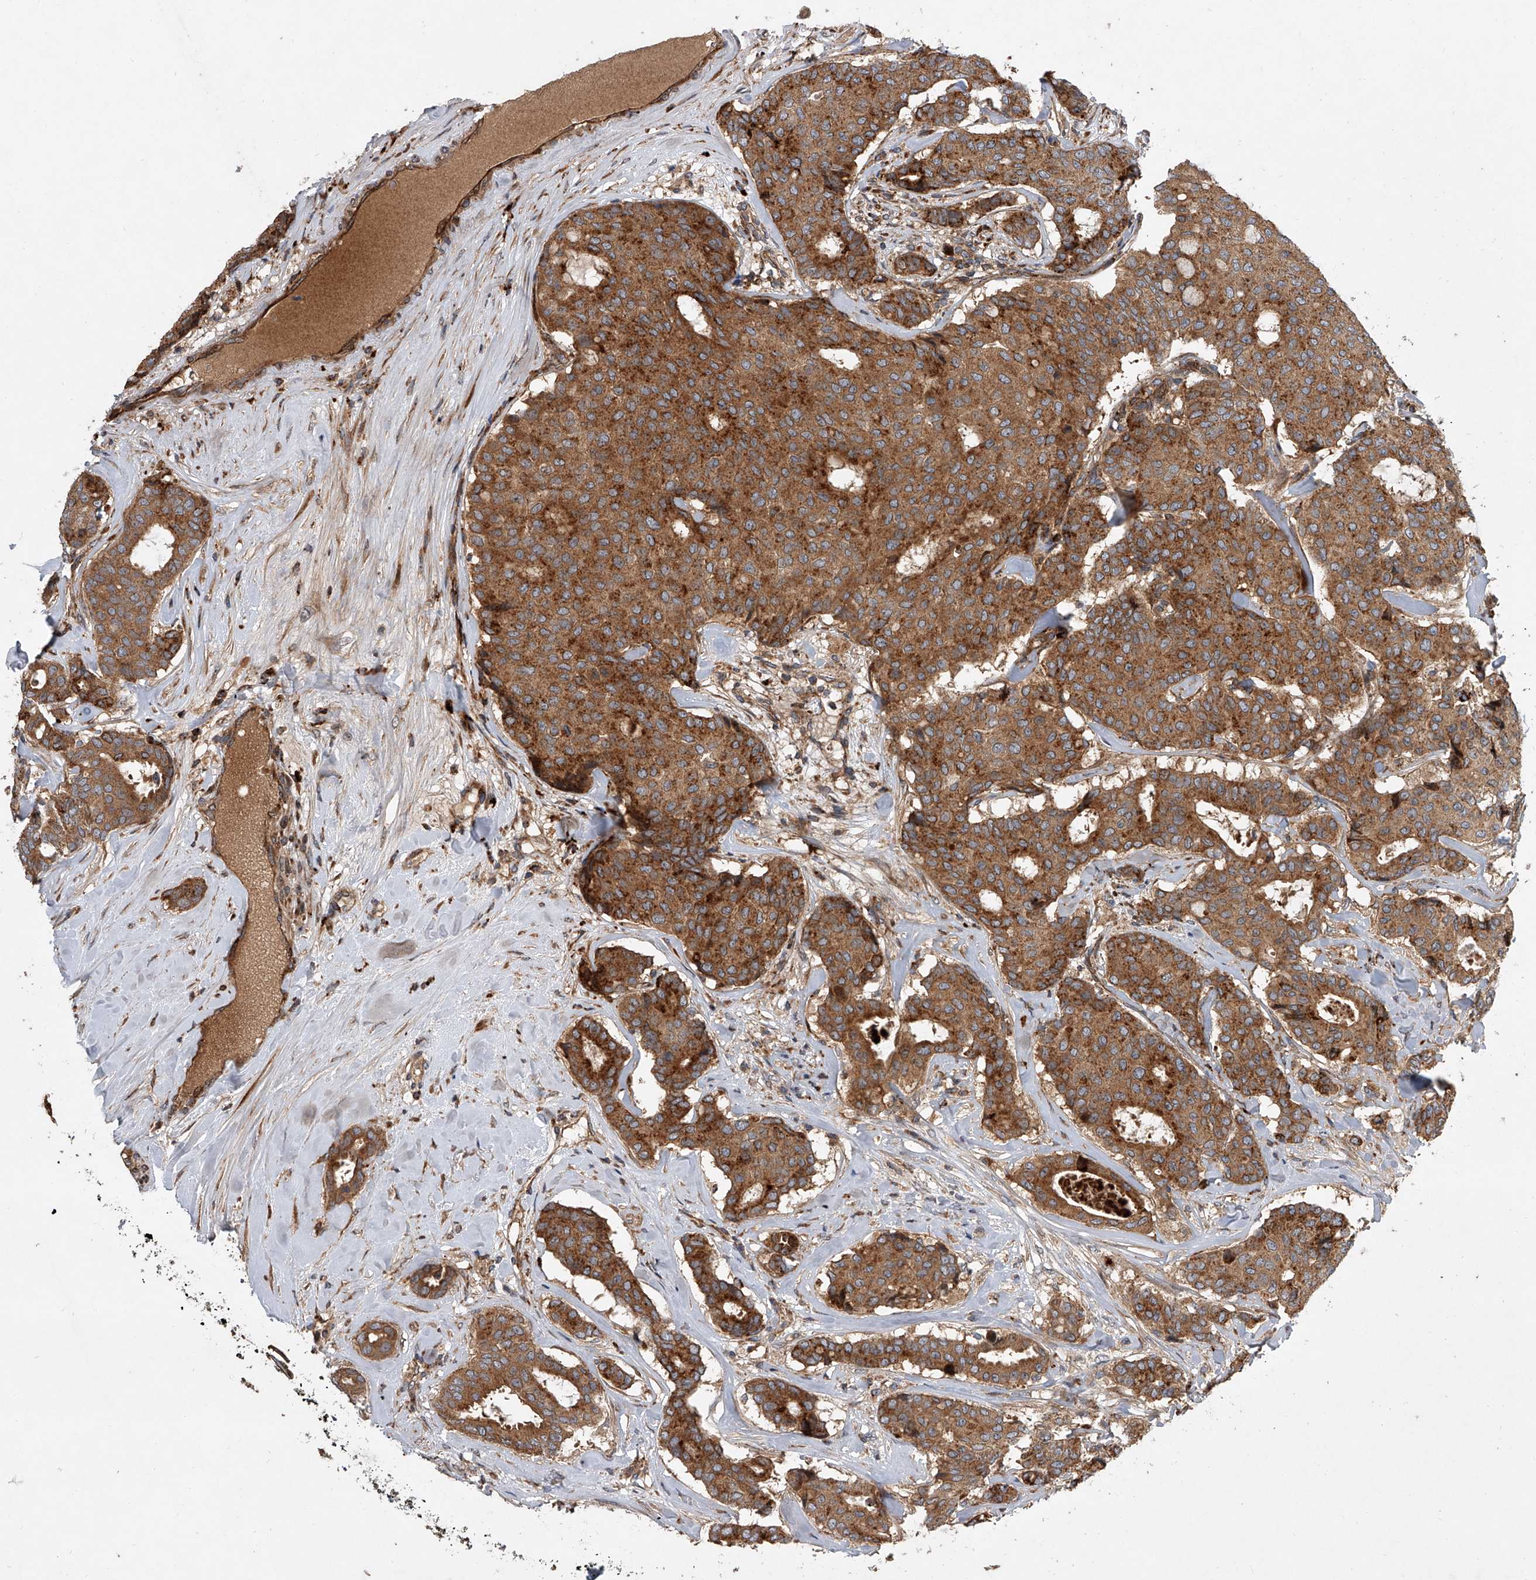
{"staining": {"intensity": "strong", "quantity": ">75%", "location": "cytoplasmic/membranous"}, "tissue": "breast cancer", "cell_type": "Tumor cells", "image_type": "cancer", "snomed": [{"axis": "morphology", "description": "Duct carcinoma"}, {"axis": "topography", "description": "Breast"}], "caption": "Immunohistochemical staining of breast cancer (infiltrating ductal carcinoma) shows high levels of strong cytoplasmic/membranous protein staining in about >75% of tumor cells.", "gene": "USP47", "patient": {"sex": "female", "age": 75}}